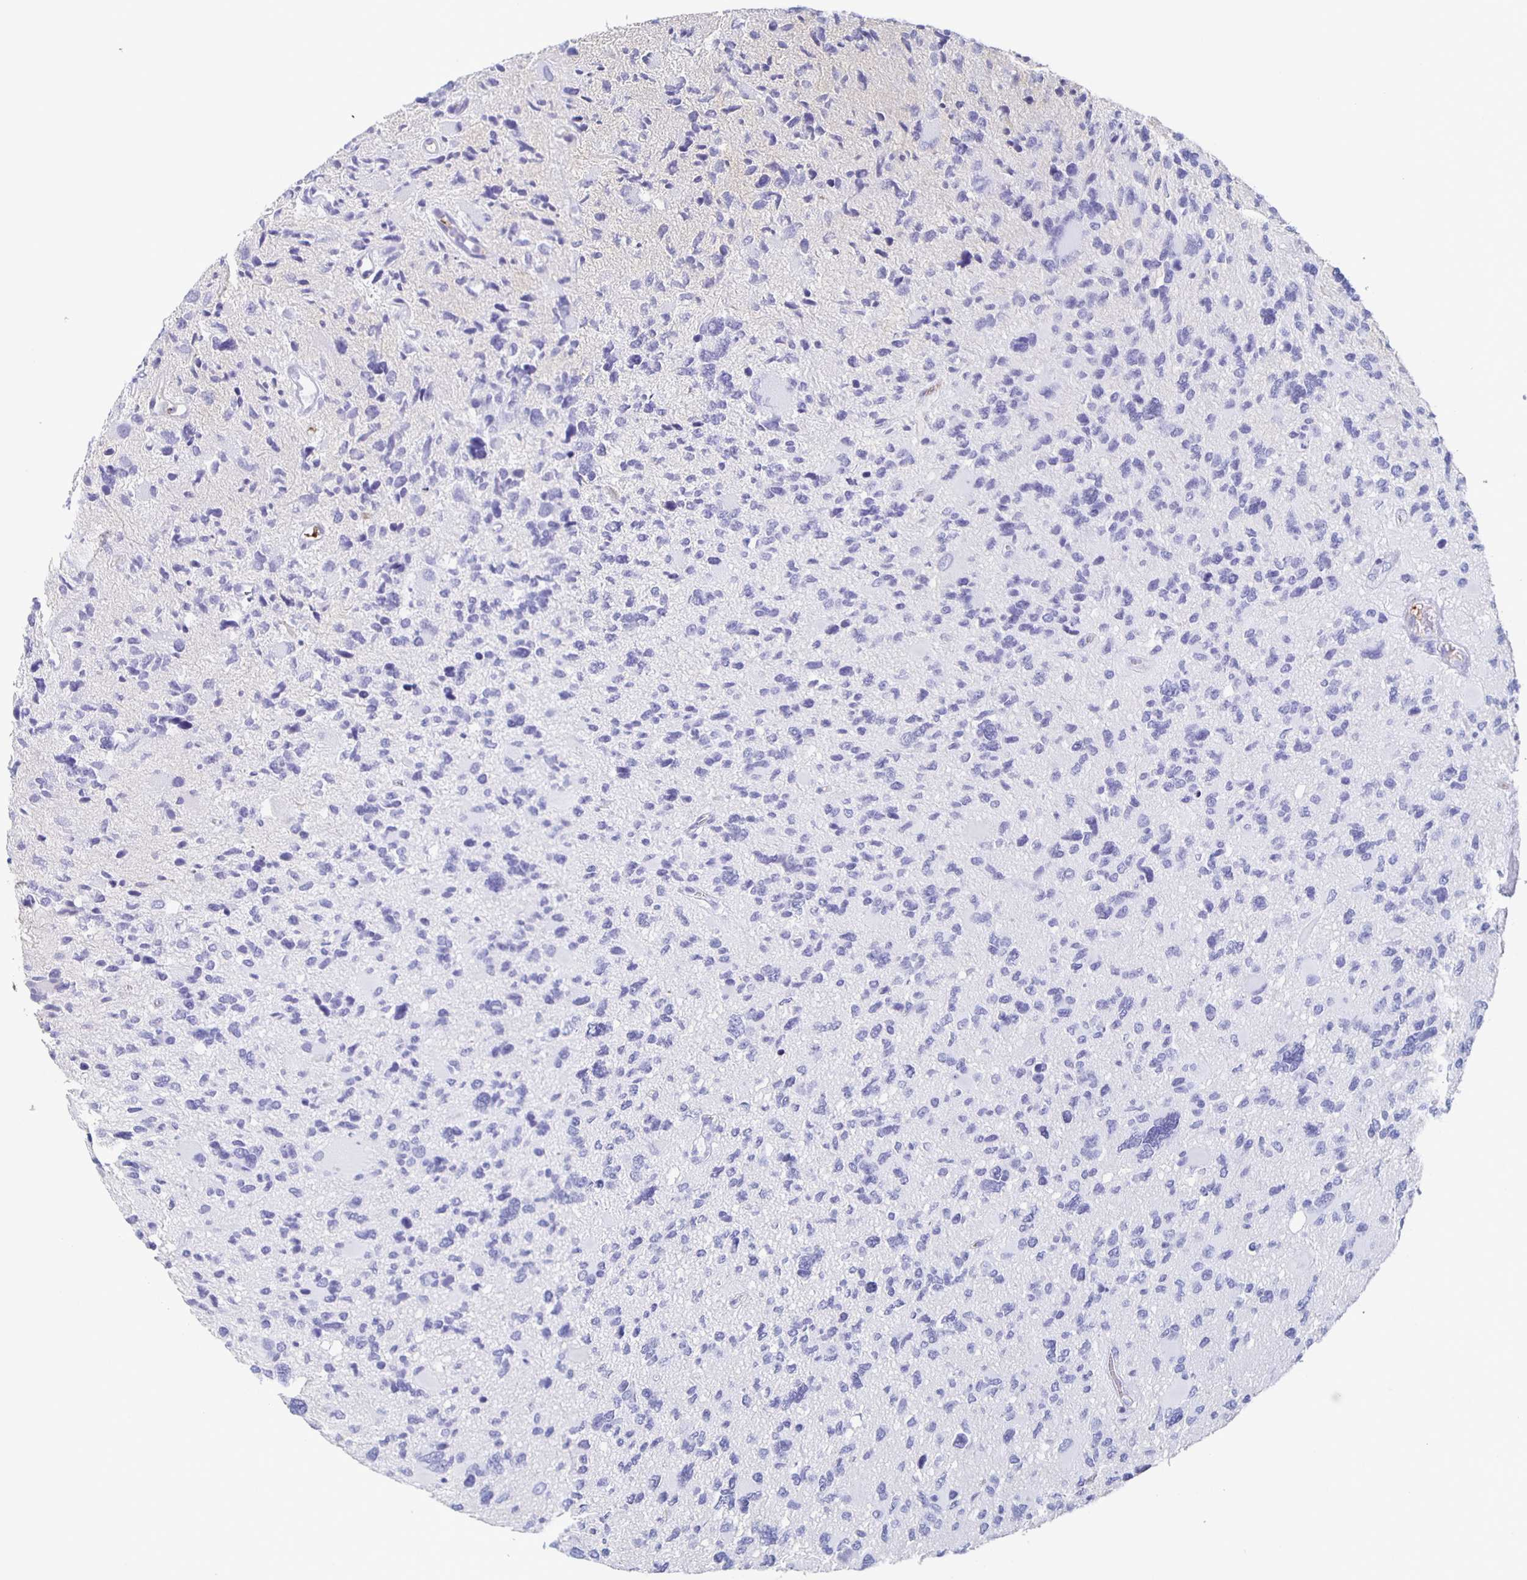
{"staining": {"intensity": "negative", "quantity": "none", "location": "none"}, "tissue": "glioma", "cell_type": "Tumor cells", "image_type": "cancer", "snomed": [{"axis": "morphology", "description": "Glioma, malignant, High grade"}, {"axis": "topography", "description": "Brain"}], "caption": "Malignant glioma (high-grade) stained for a protein using immunohistochemistry shows no expression tumor cells.", "gene": "FGA", "patient": {"sex": "female", "age": 11}}